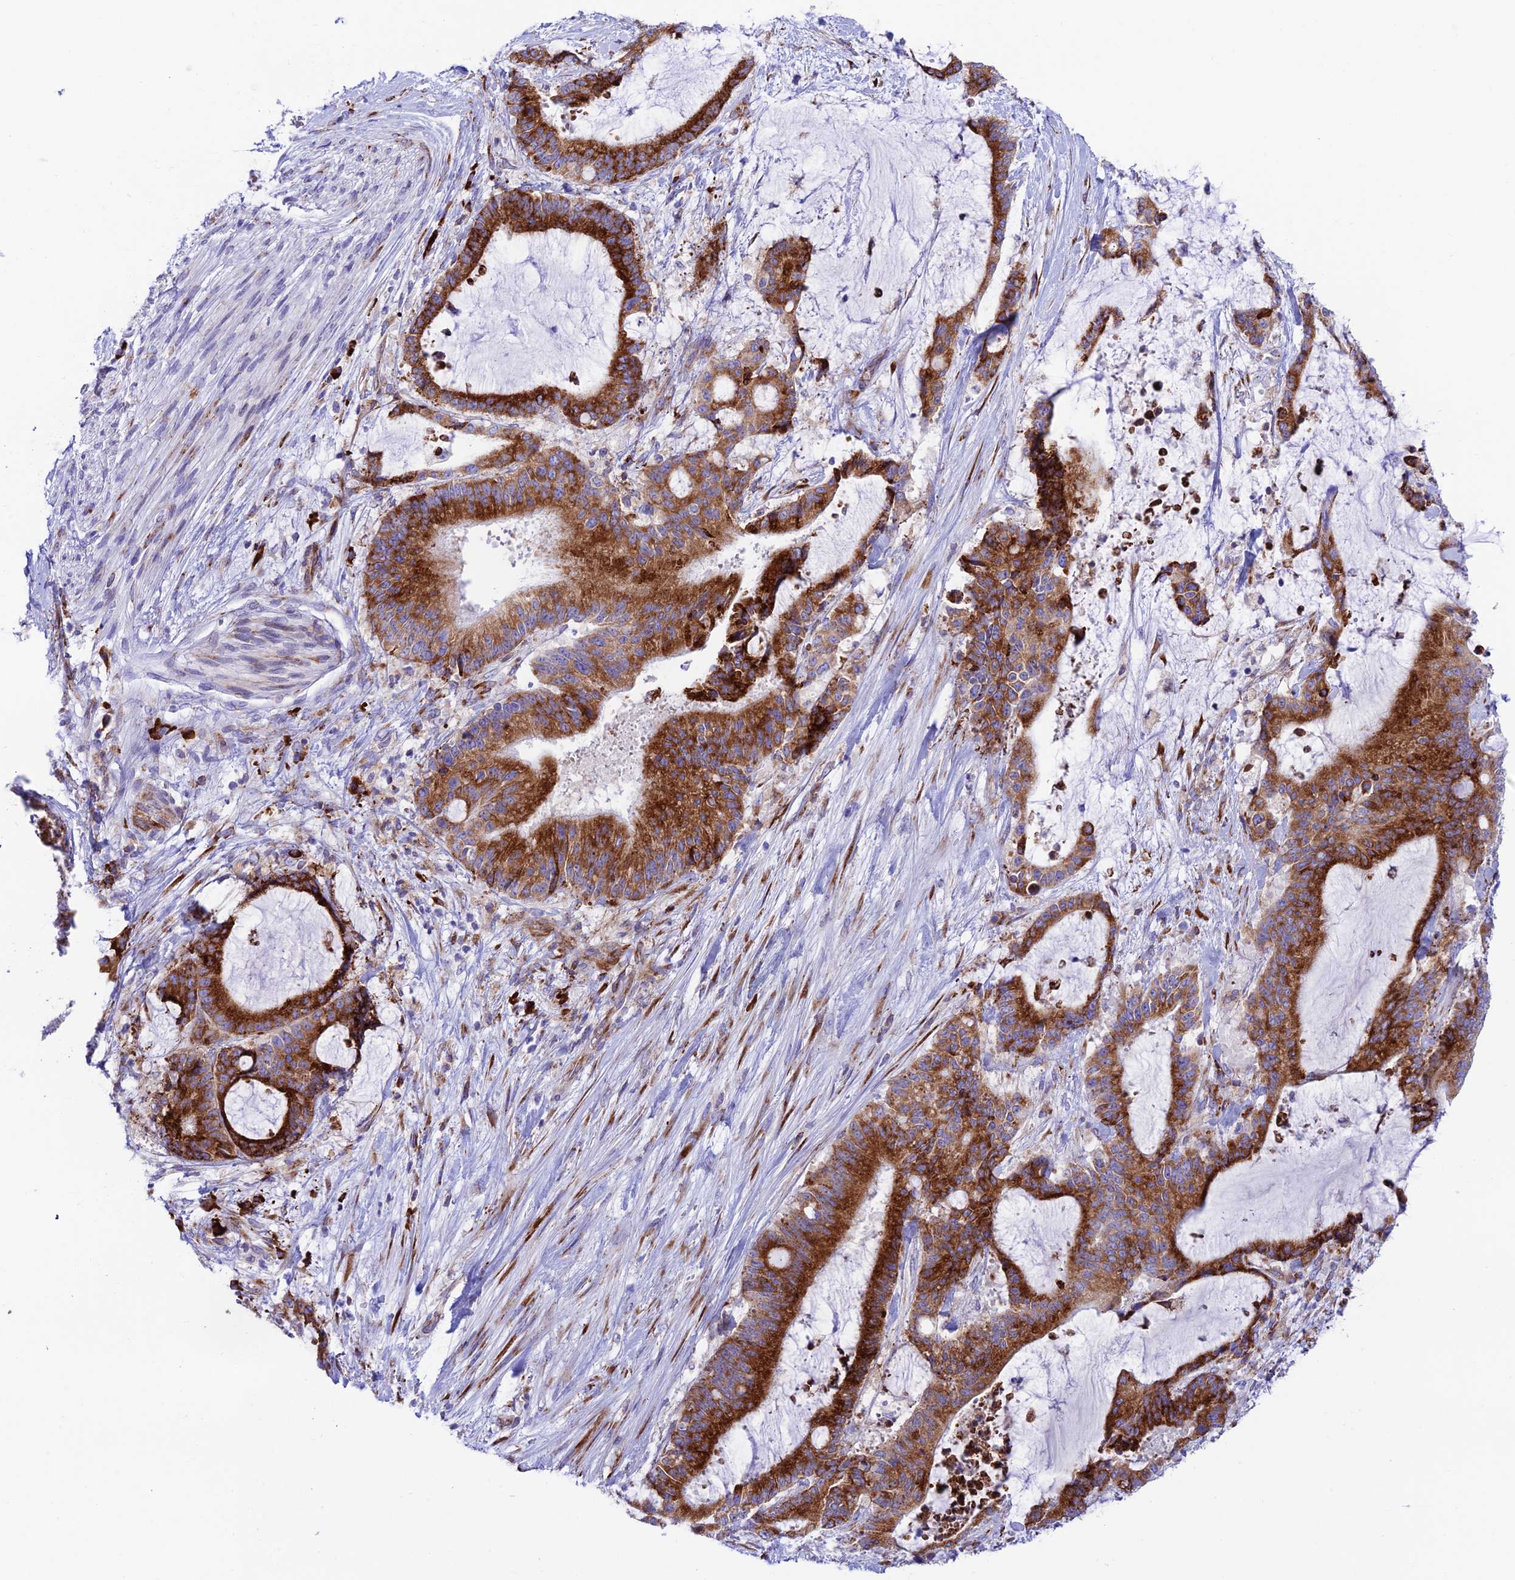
{"staining": {"intensity": "strong", "quantity": ">75%", "location": "cytoplasmic/membranous"}, "tissue": "liver cancer", "cell_type": "Tumor cells", "image_type": "cancer", "snomed": [{"axis": "morphology", "description": "Normal tissue, NOS"}, {"axis": "morphology", "description": "Cholangiocarcinoma"}, {"axis": "topography", "description": "Liver"}, {"axis": "topography", "description": "Peripheral nerve tissue"}], "caption": "This histopathology image displays immunohistochemistry staining of liver cancer (cholangiocarcinoma), with high strong cytoplasmic/membranous positivity in about >75% of tumor cells.", "gene": "TUBGCP6", "patient": {"sex": "female", "age": 73}}